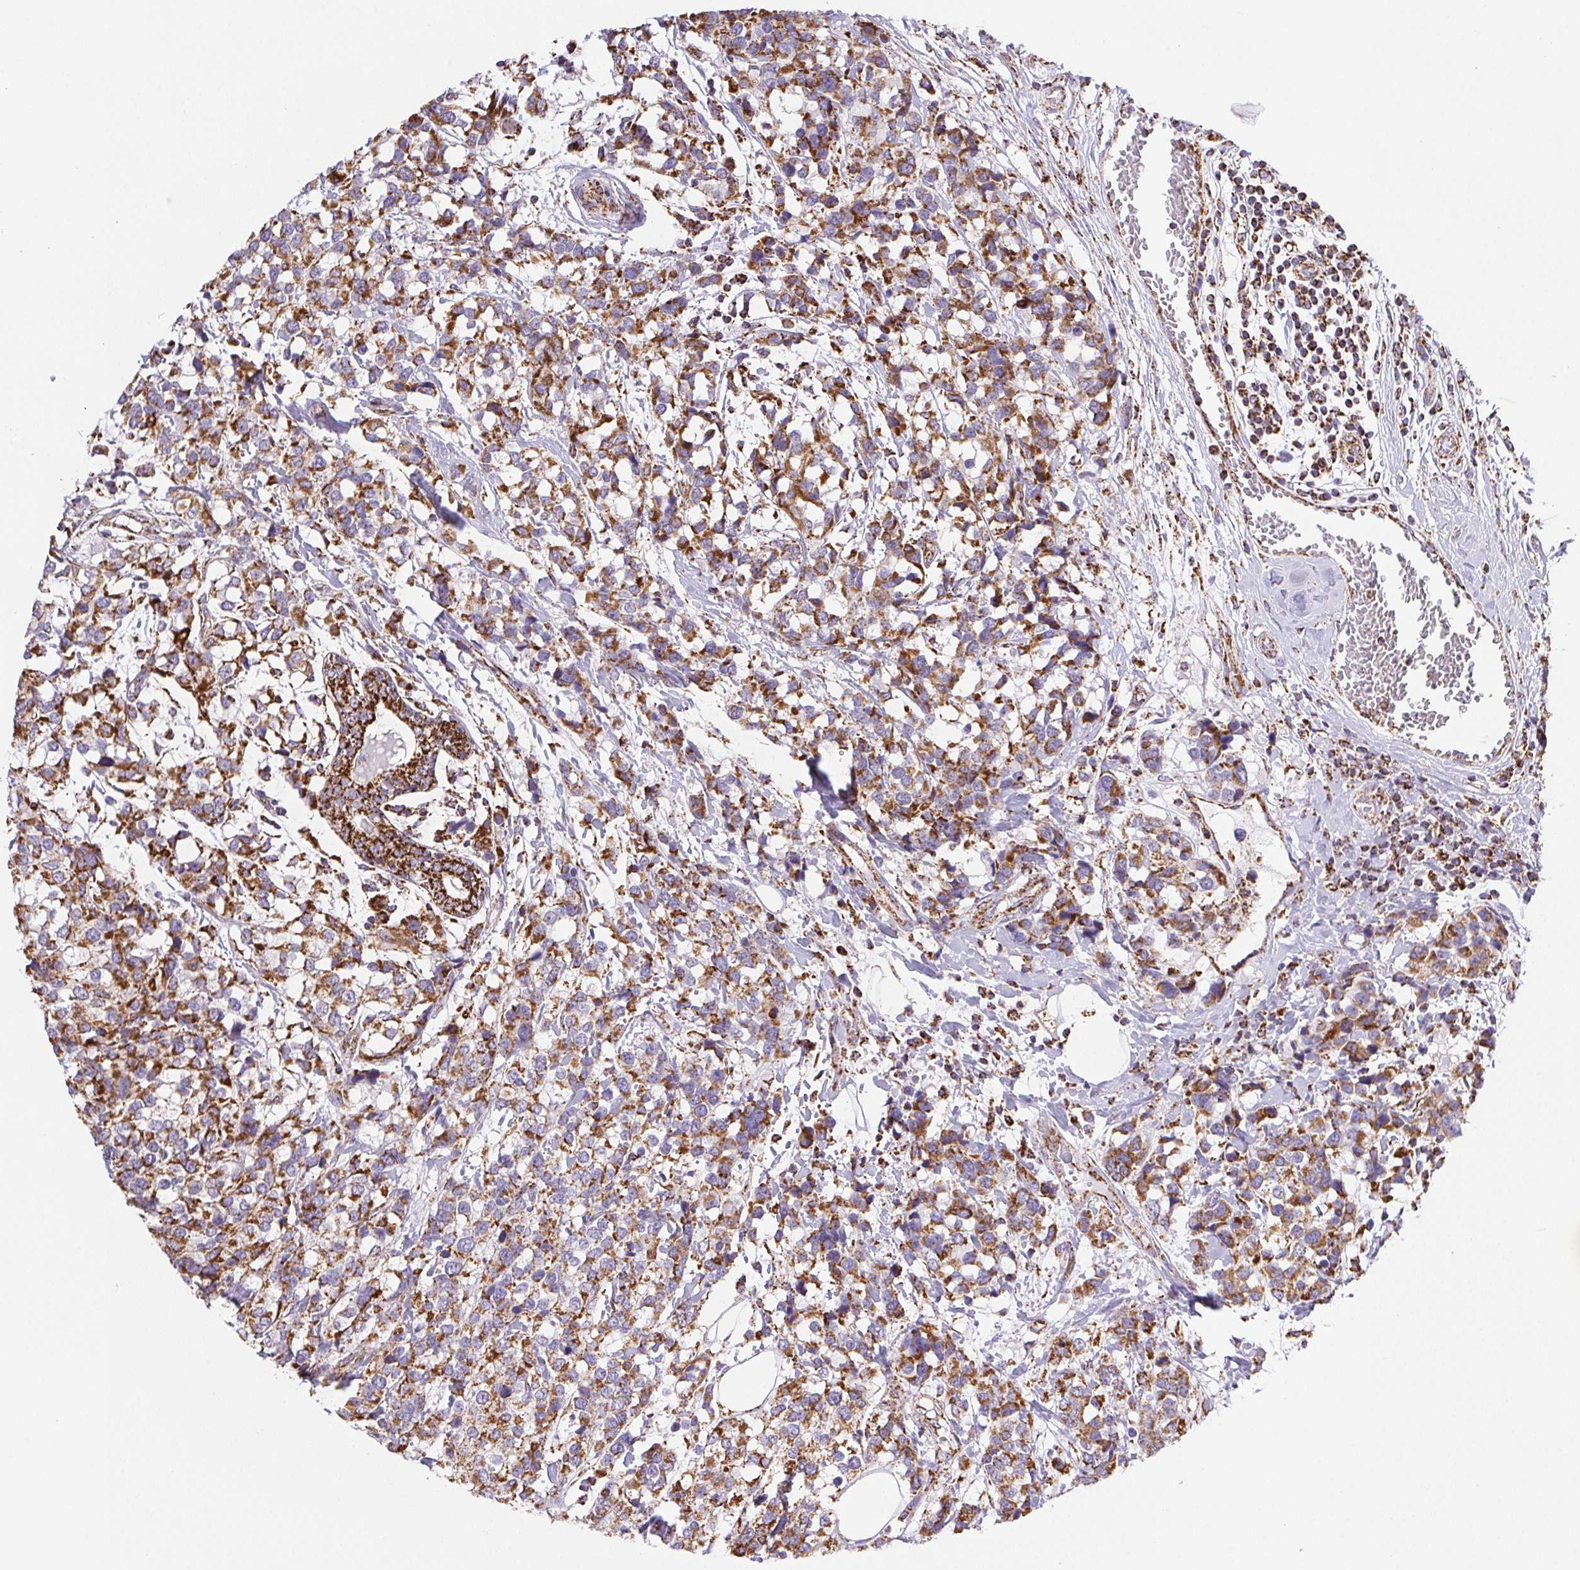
{"staining": {"intensity": "strong", "quantity": ">75%", "location": "cytoplasmic/membranous"}, "tissue": "breast cancer", "cell_type": "Tumor cells", "image_type": "cancer", "snomed": [{"axis": "morphology", "description": "Lobular carcinoma"}, {"axis": "topography", "description": "Breast"}], "caption": "An IHC histopathology image of neoplastic tissue is shown. Protein staining in brown highlights strong cytoplasmic/membranous positivity in breast cancer (lobular carcinoma) within tumor cells.", "gene": "NIPSNAP2", "patient": {"sex": "female", "age": 59}}